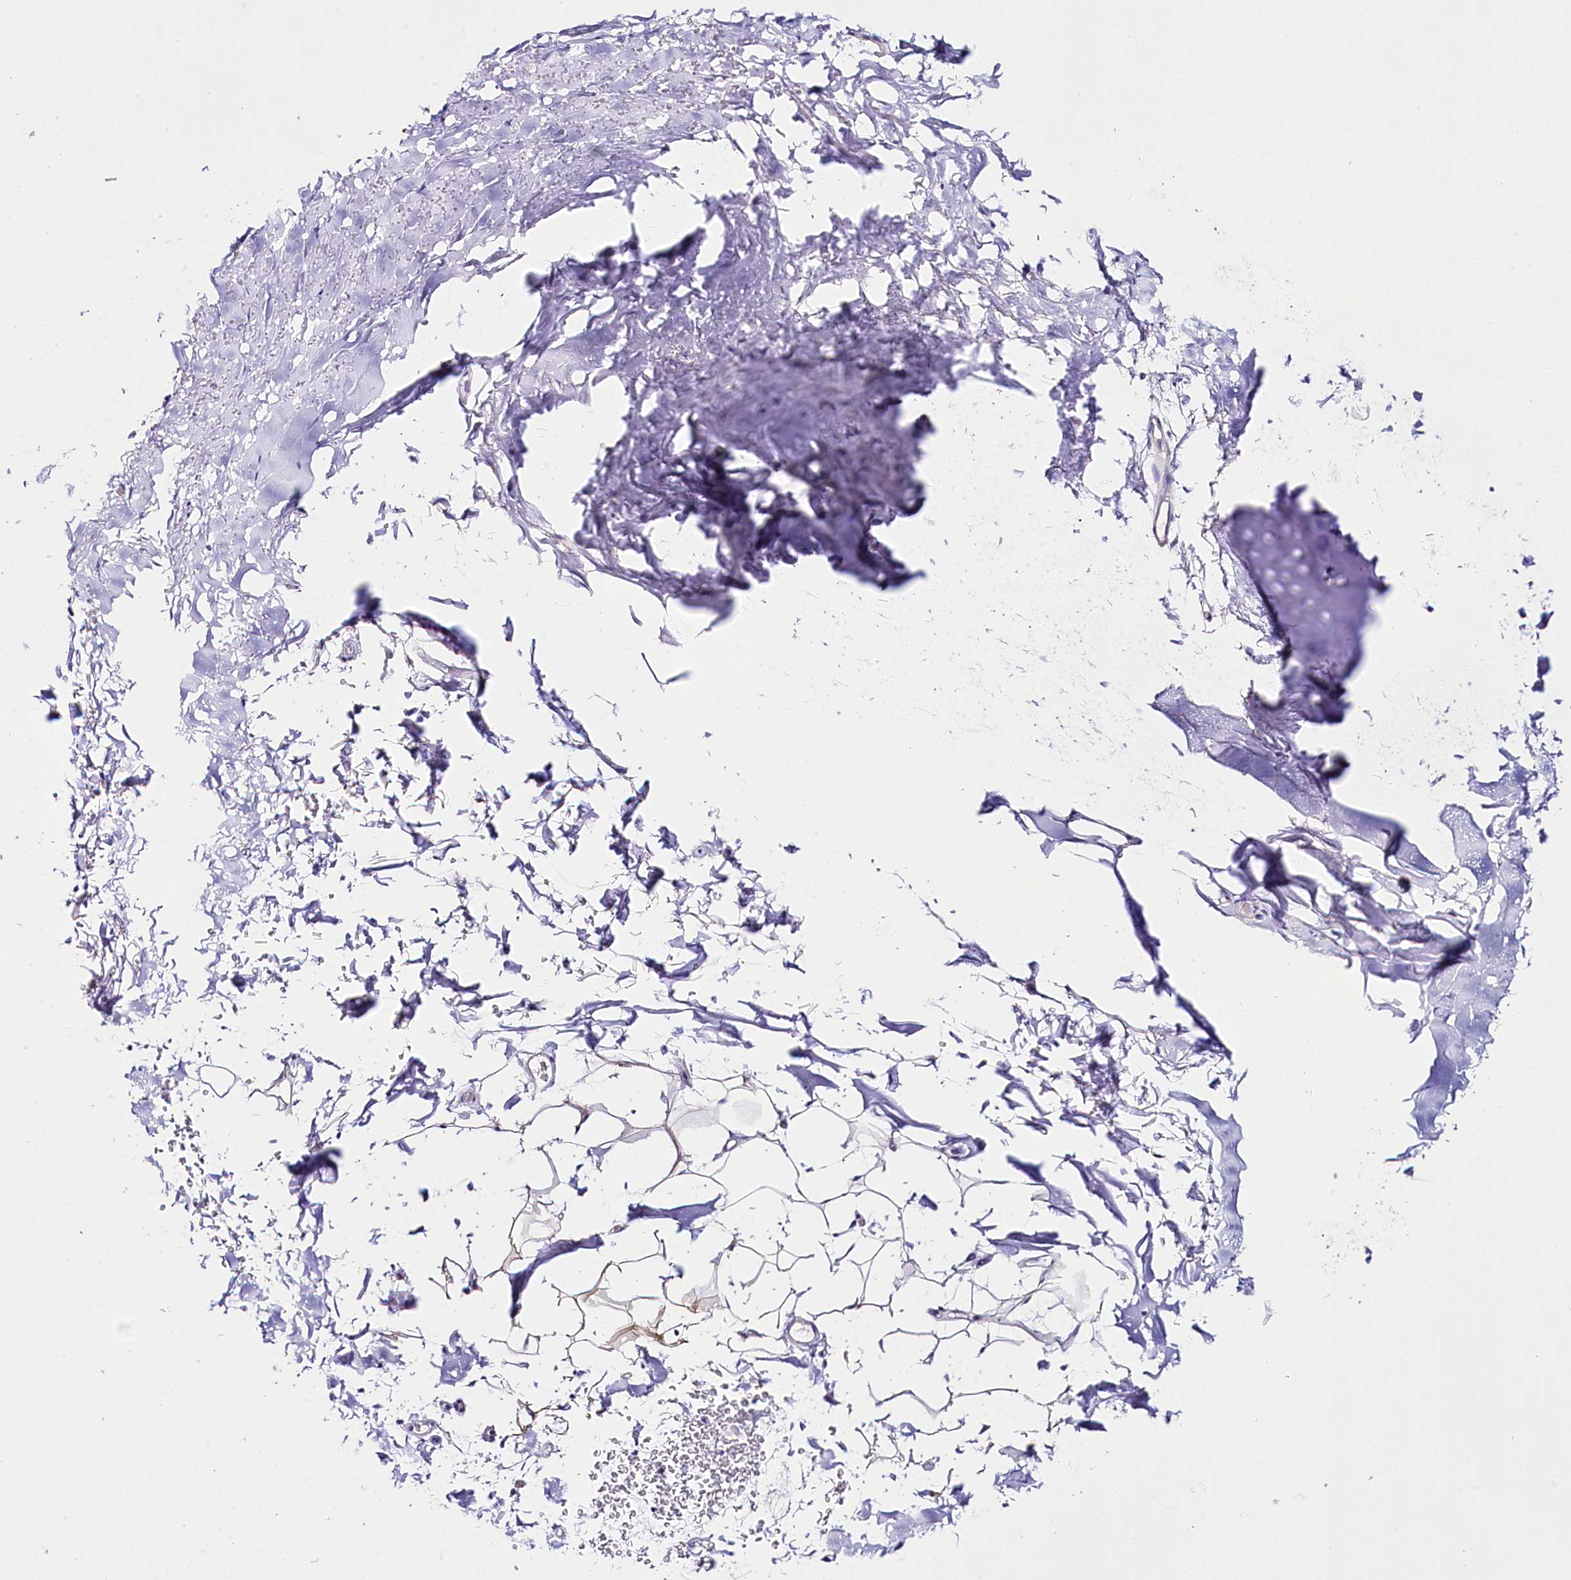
{"staining": {"intensity": "negative", "quantity": "none", "location": "none"}, "tissue": "adipose tissue", "cell_type": "Adipocytes", "image_type": "normal", "snomed": [{"axis": "morphology", "description": "Normal tissue, NOS"}, {"axis": "topography", "description": "Cartilage tissue"}, {"axis": "topography", "description": "Bronchus"}], "caption": "Immunohistochemistry photomicrograph of normal adipose tissue: human adipose tissue stained with DAB exhibits no significant protein positivity in adipocytes. (DAB (3,3'-diaminobenzidine) IHC with hematoxylin counter stain).", "gene": "CSN3", "patient": {"sex": "female", "age": 73}}